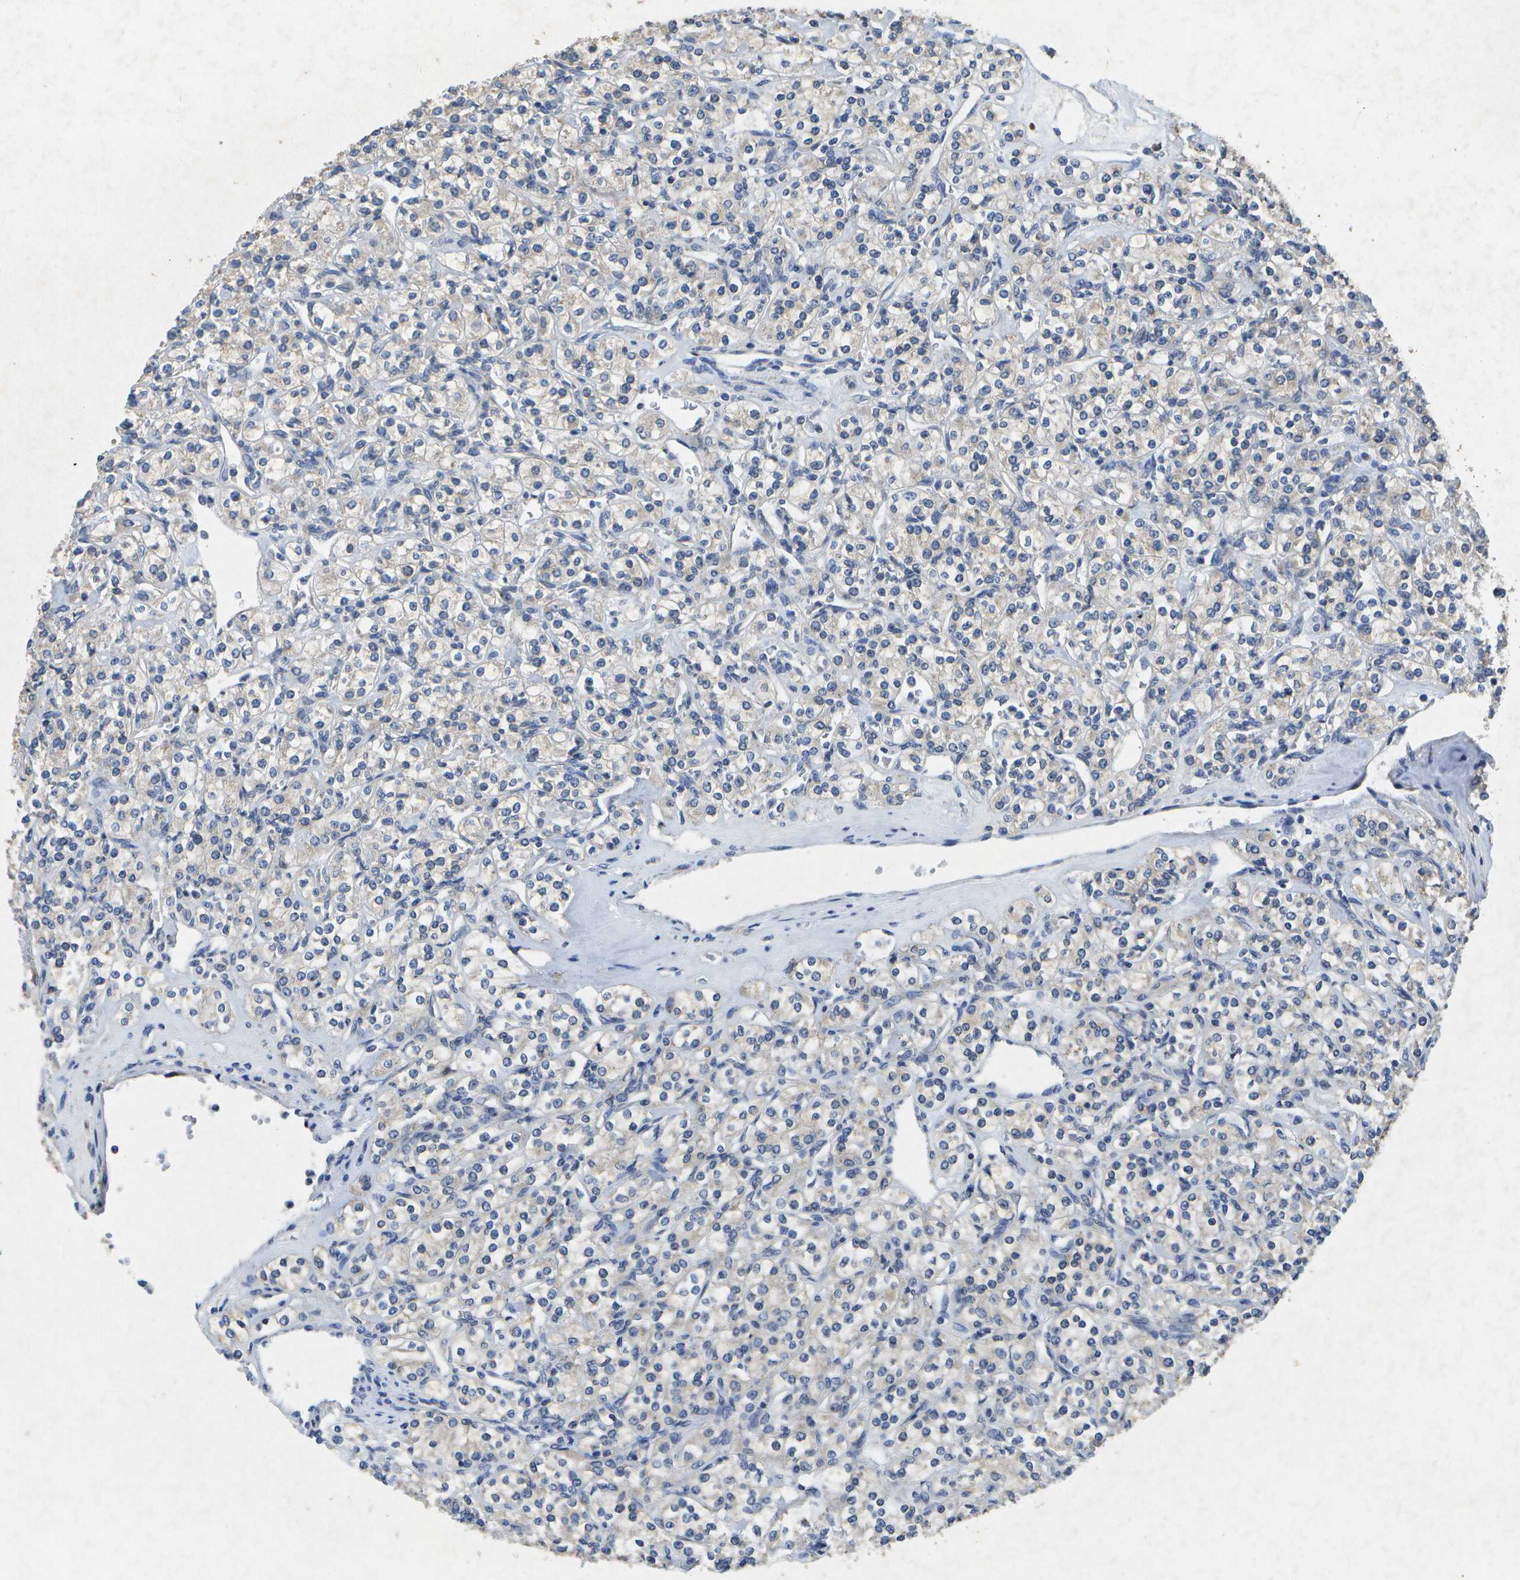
{"staining": {"intensity": "negative", "quantity": "none", "location": "none"}, "tissue": "renal cancer", "cell_type": "Tumor cells", "image_type": "cancer", "snomed": [{"axis": "morphology", "description": "Adenocarcinoma, NOS"}, {"axis": "topography", "description": "Kidney"}], "caption": "This micrograph is of renal cancer stained with IHC to label a protein in brown with the nuclei are counter-stained blue. There is no positivity in tumor cells.", "gene": "KDELR1", "patient": {"sex": "male", "age": 77}}